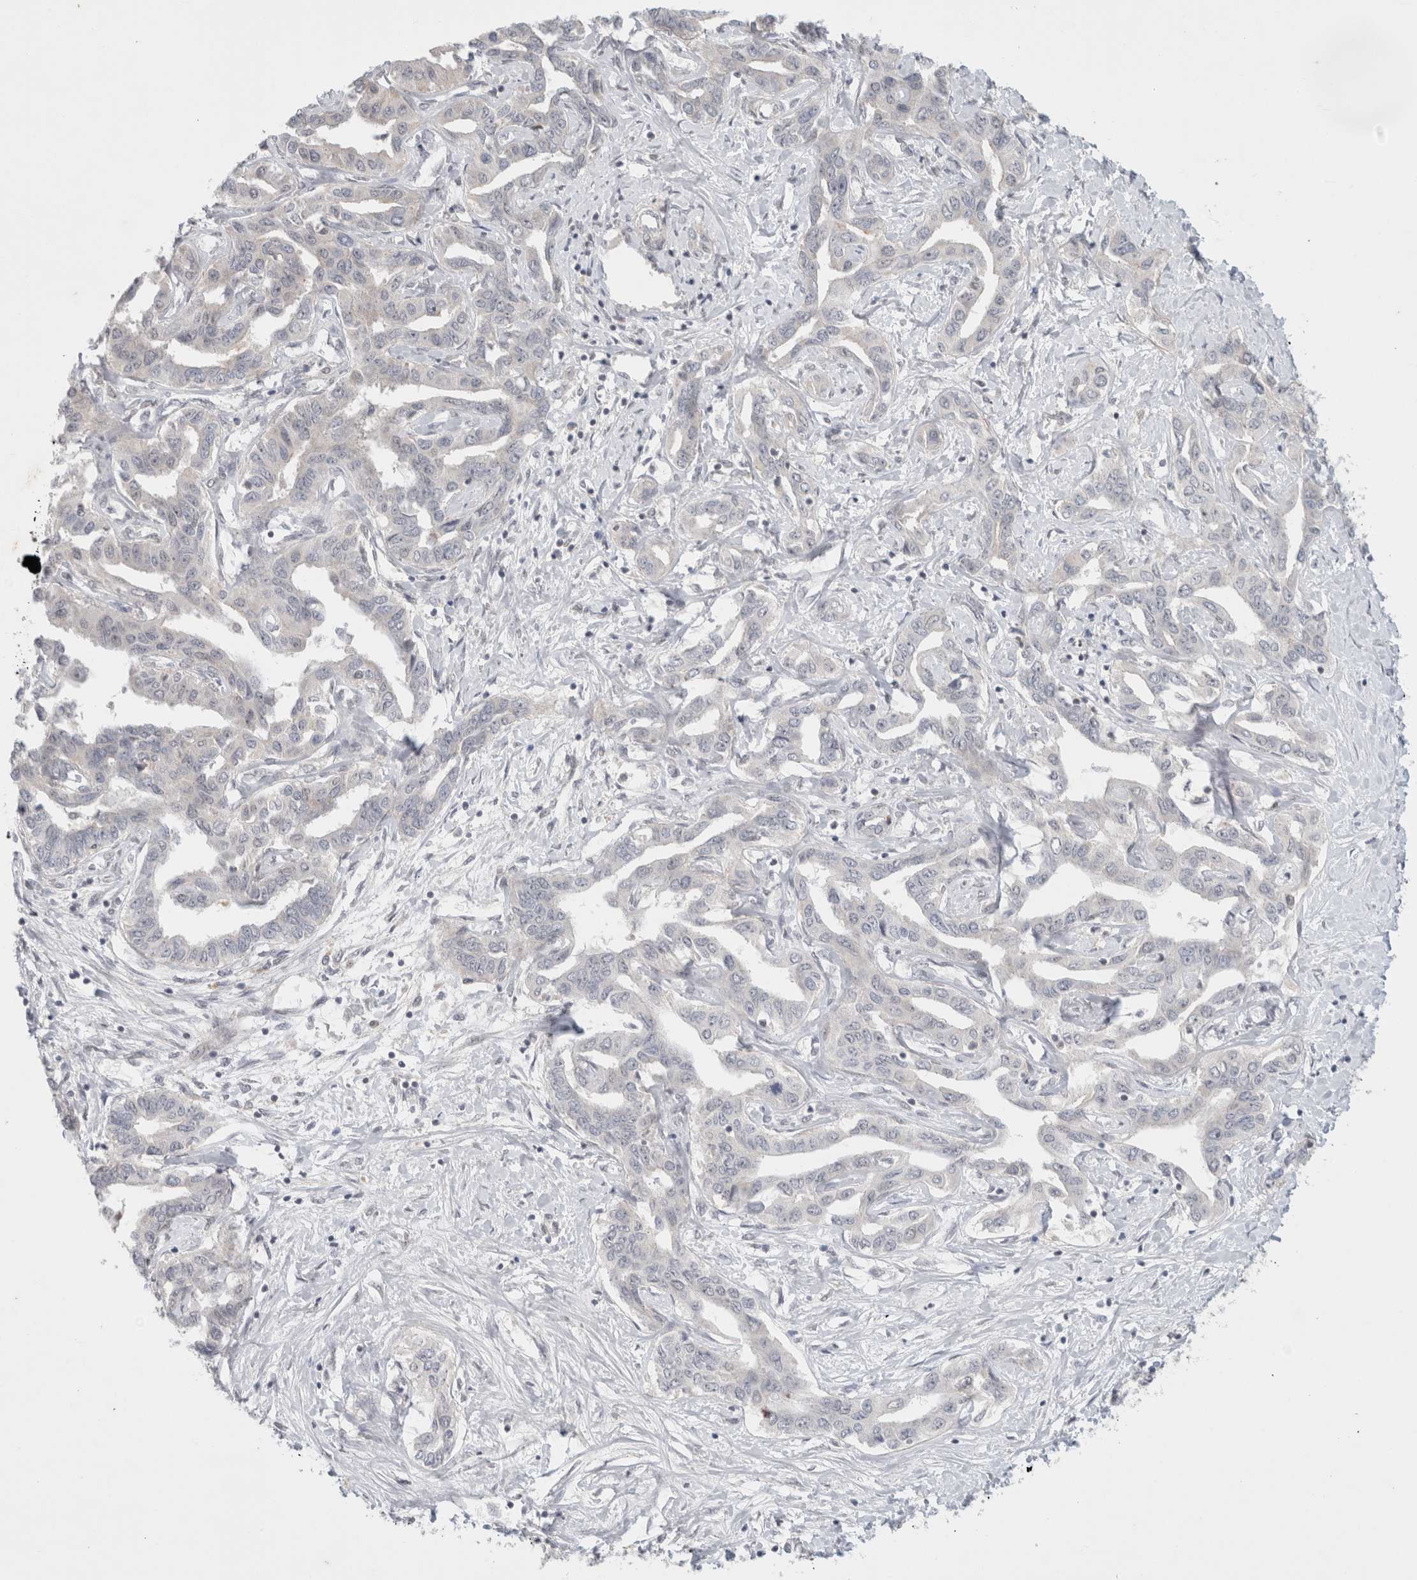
{"staining": {"intensity": "negative", "quantity": "none", "location": "none"}, "tissue": "liver cancer", "cell_type": "Tumor cells", "image_type": "cancer", "snomed": [{"axis": "morphology", "description": "Cholangiocarcinoma"}, {"axis": "topography", "description": "Liver"}], "caption": "Tumor cells are negative for protein expression in human liver cancer (cholangiocarcinoma). (DAB (3,3'-diaminobenzidine) IHC visualized using brightfield microscopy, high magnification).", "gene": "FBXO42", "patient": {"sex": "male", "age": 59}}